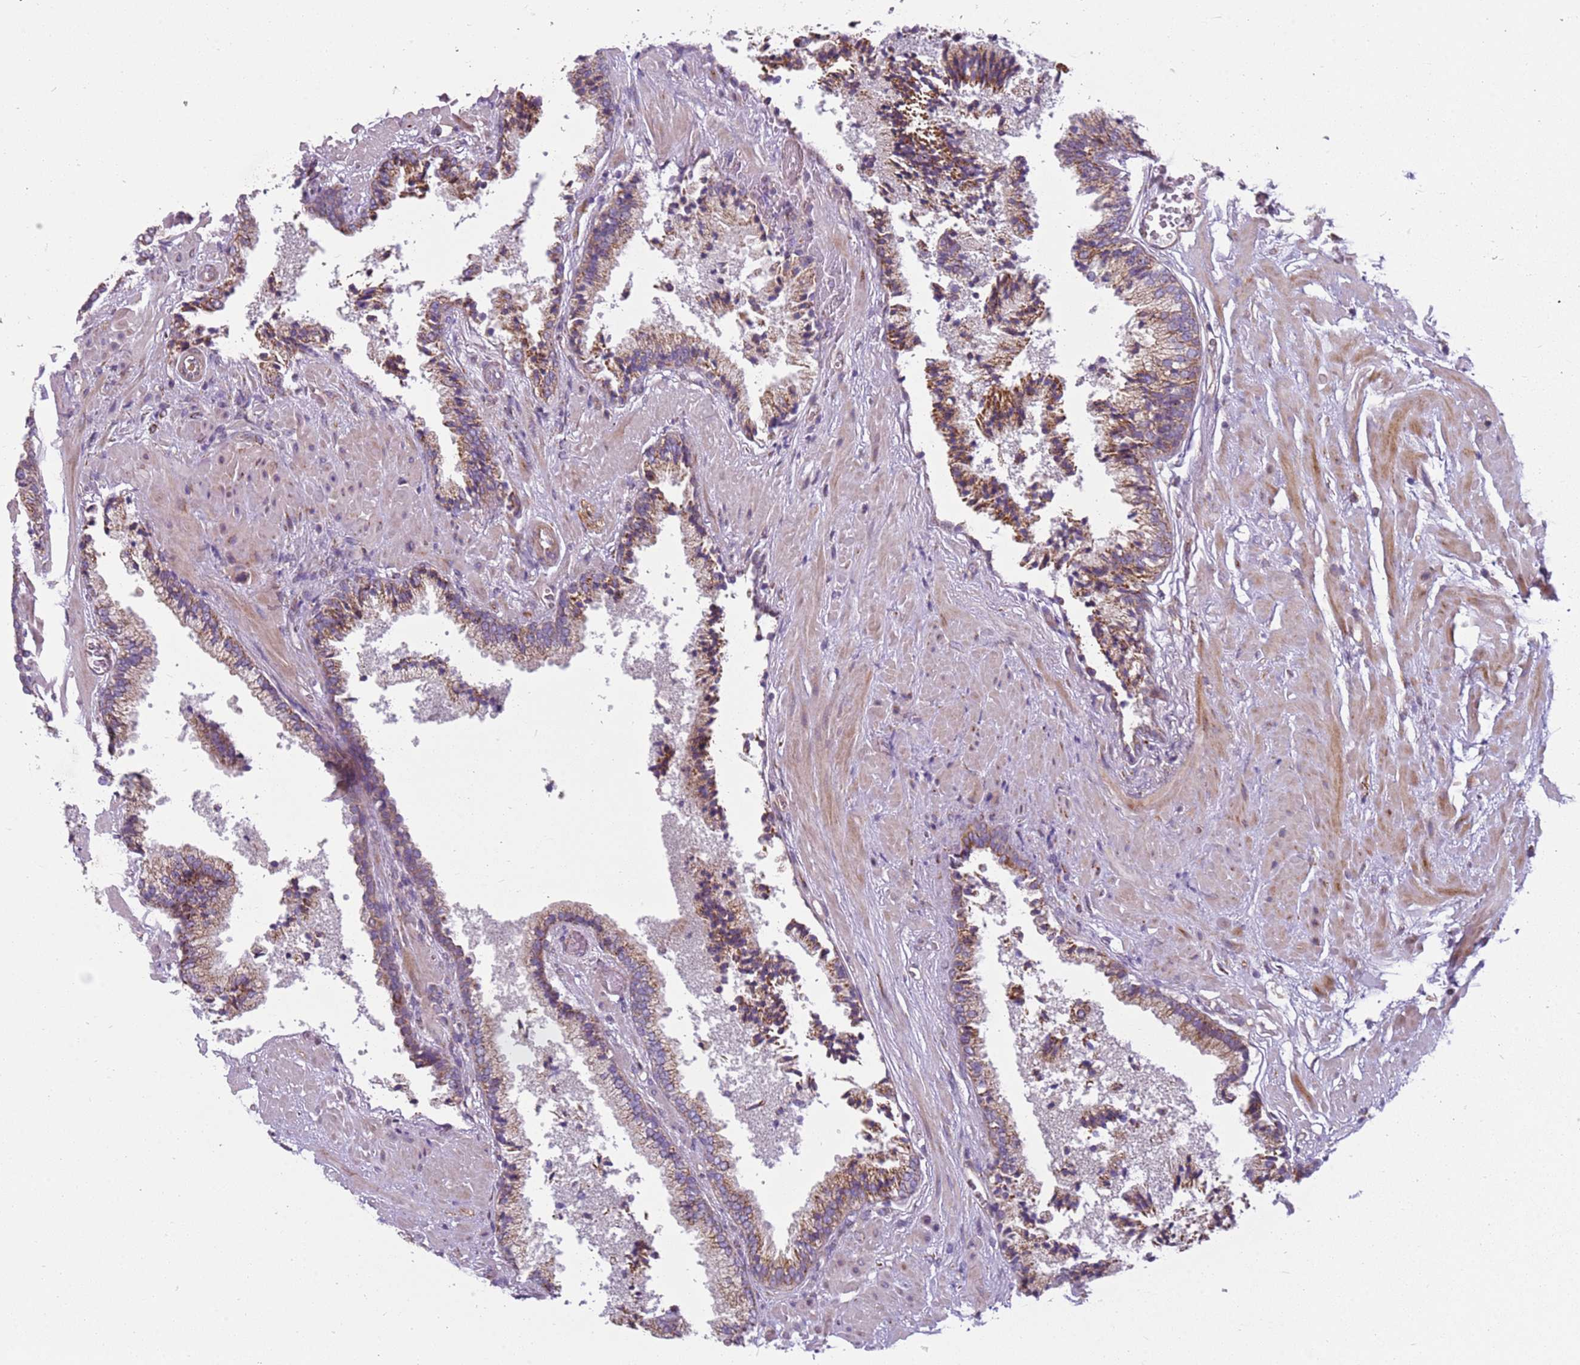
{"staining": {"intensity": "moderate", "quantity": "25%-75%", "location": "cytoplasmic/membranous"}, "tissue": "prostate cancer", "cell_type": "Tumor cells", "image_type": "cancer", "snomed": [{"axis": "morphology", "description": "Adenocarcinoma, High grade"}, {"axis": "topography", "description": "Prostate"}], "caption": "A histopathology image of prostate cancer (high-grade adenocarcinoma) stained for a protein reveals moderate cytoplasmic/membranous brown staining in tumor cells.", "gene": "TMEM200C", "patient": {"sex": "male", "age": 71}}